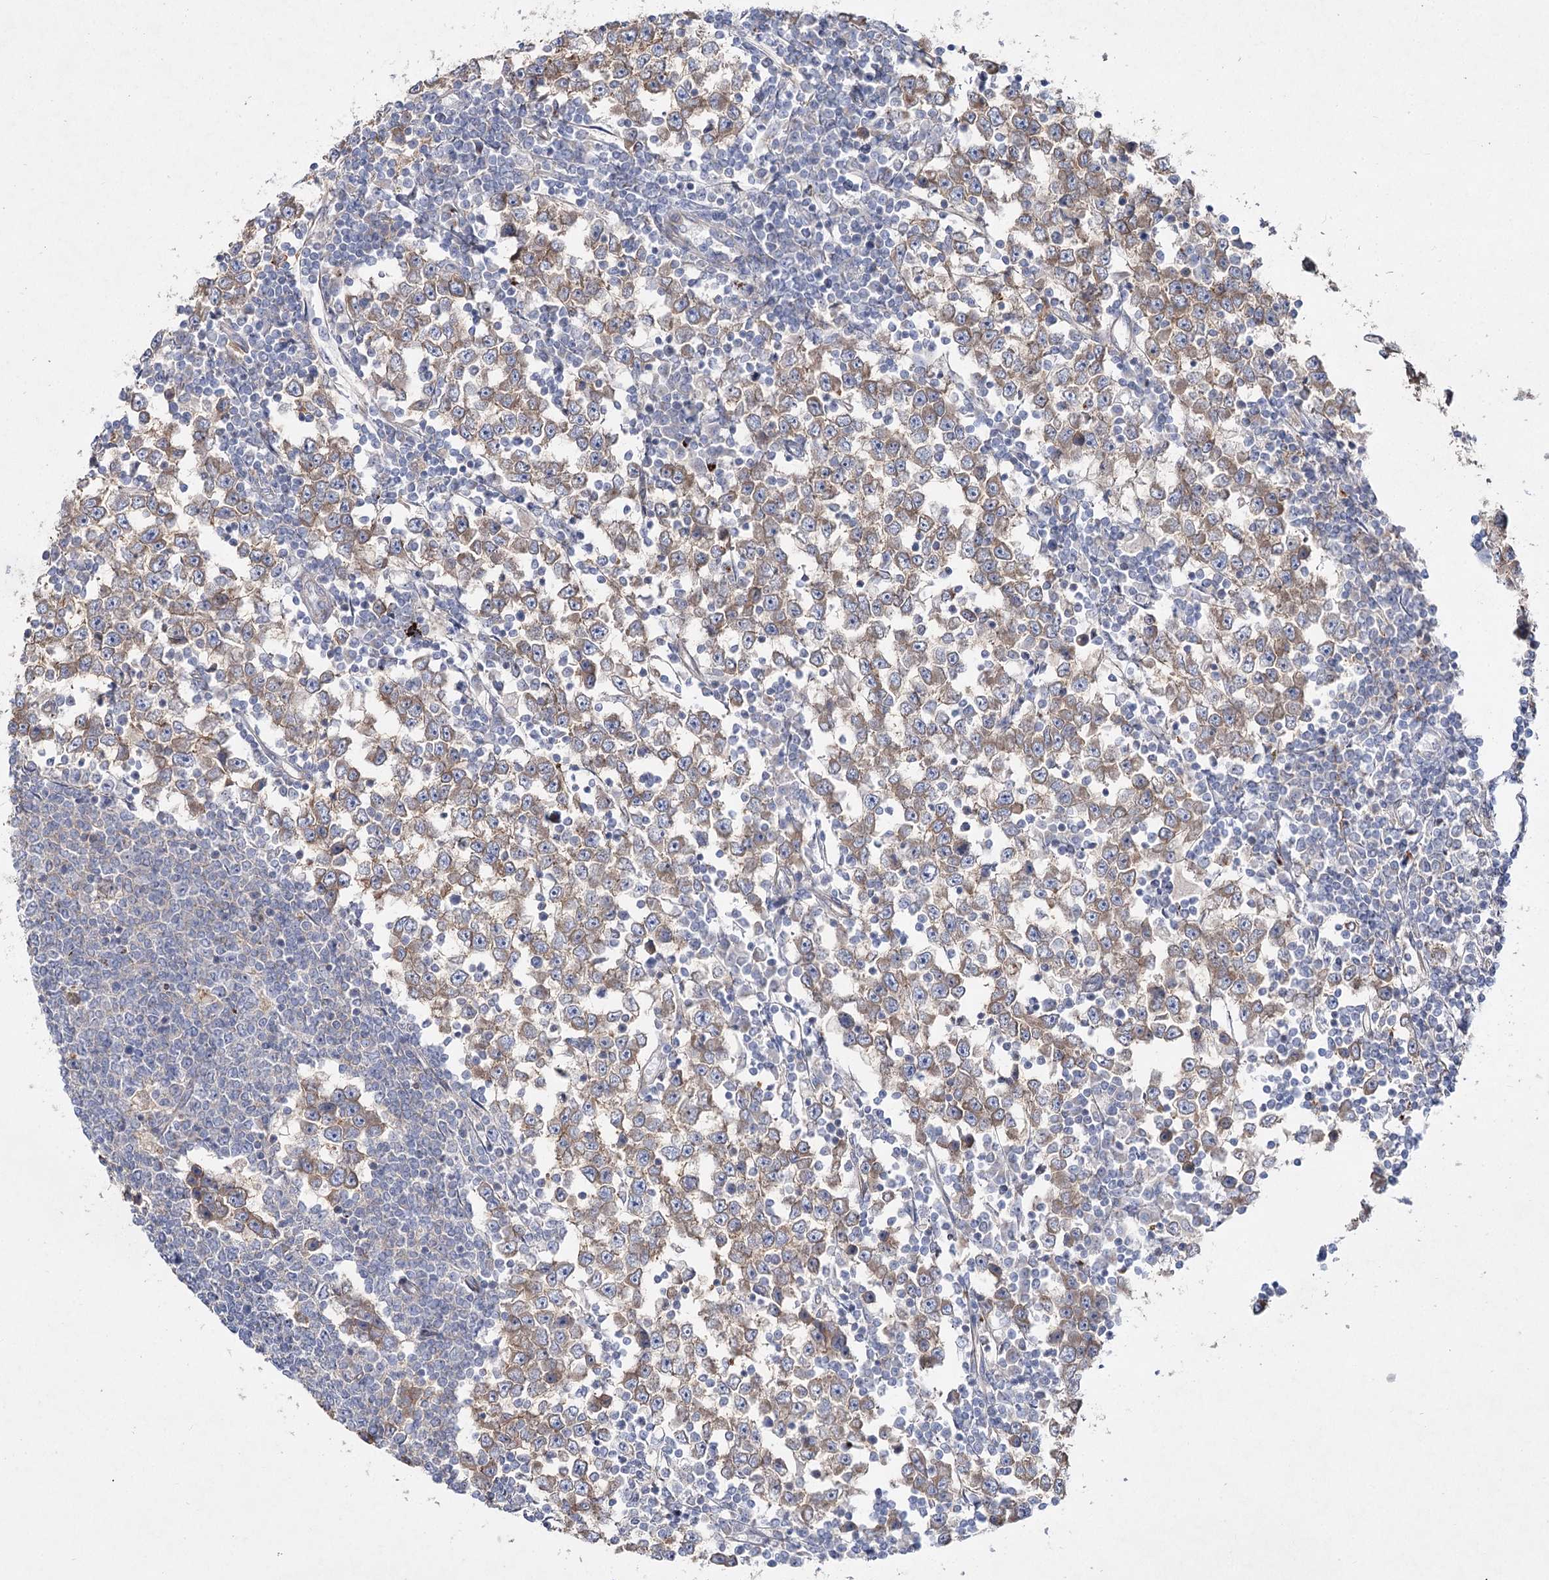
{"staining": {"intensity": "moderate", "quantity": ">75%", "location": "cytoplasmic/membranous"}, "tissue": "testis cancer", "cell_type": "Tumor cells", "image_type": "cancer", "snomed": [{"axis": "morphology", "description": "Seminoma, NOS"}, {"axis": "topography", "description": "Testis"}], "caption": "Protein staining of seminoma (testis) tissue demonstrates moderate cytoplasmic/membranous positivity in about >75% of tumor cells. Ihc stains the protein in brown and the nuclei are stained blue.", "gene": "SH3BP5L", "patient": {"sex": "male", "age": 65}}